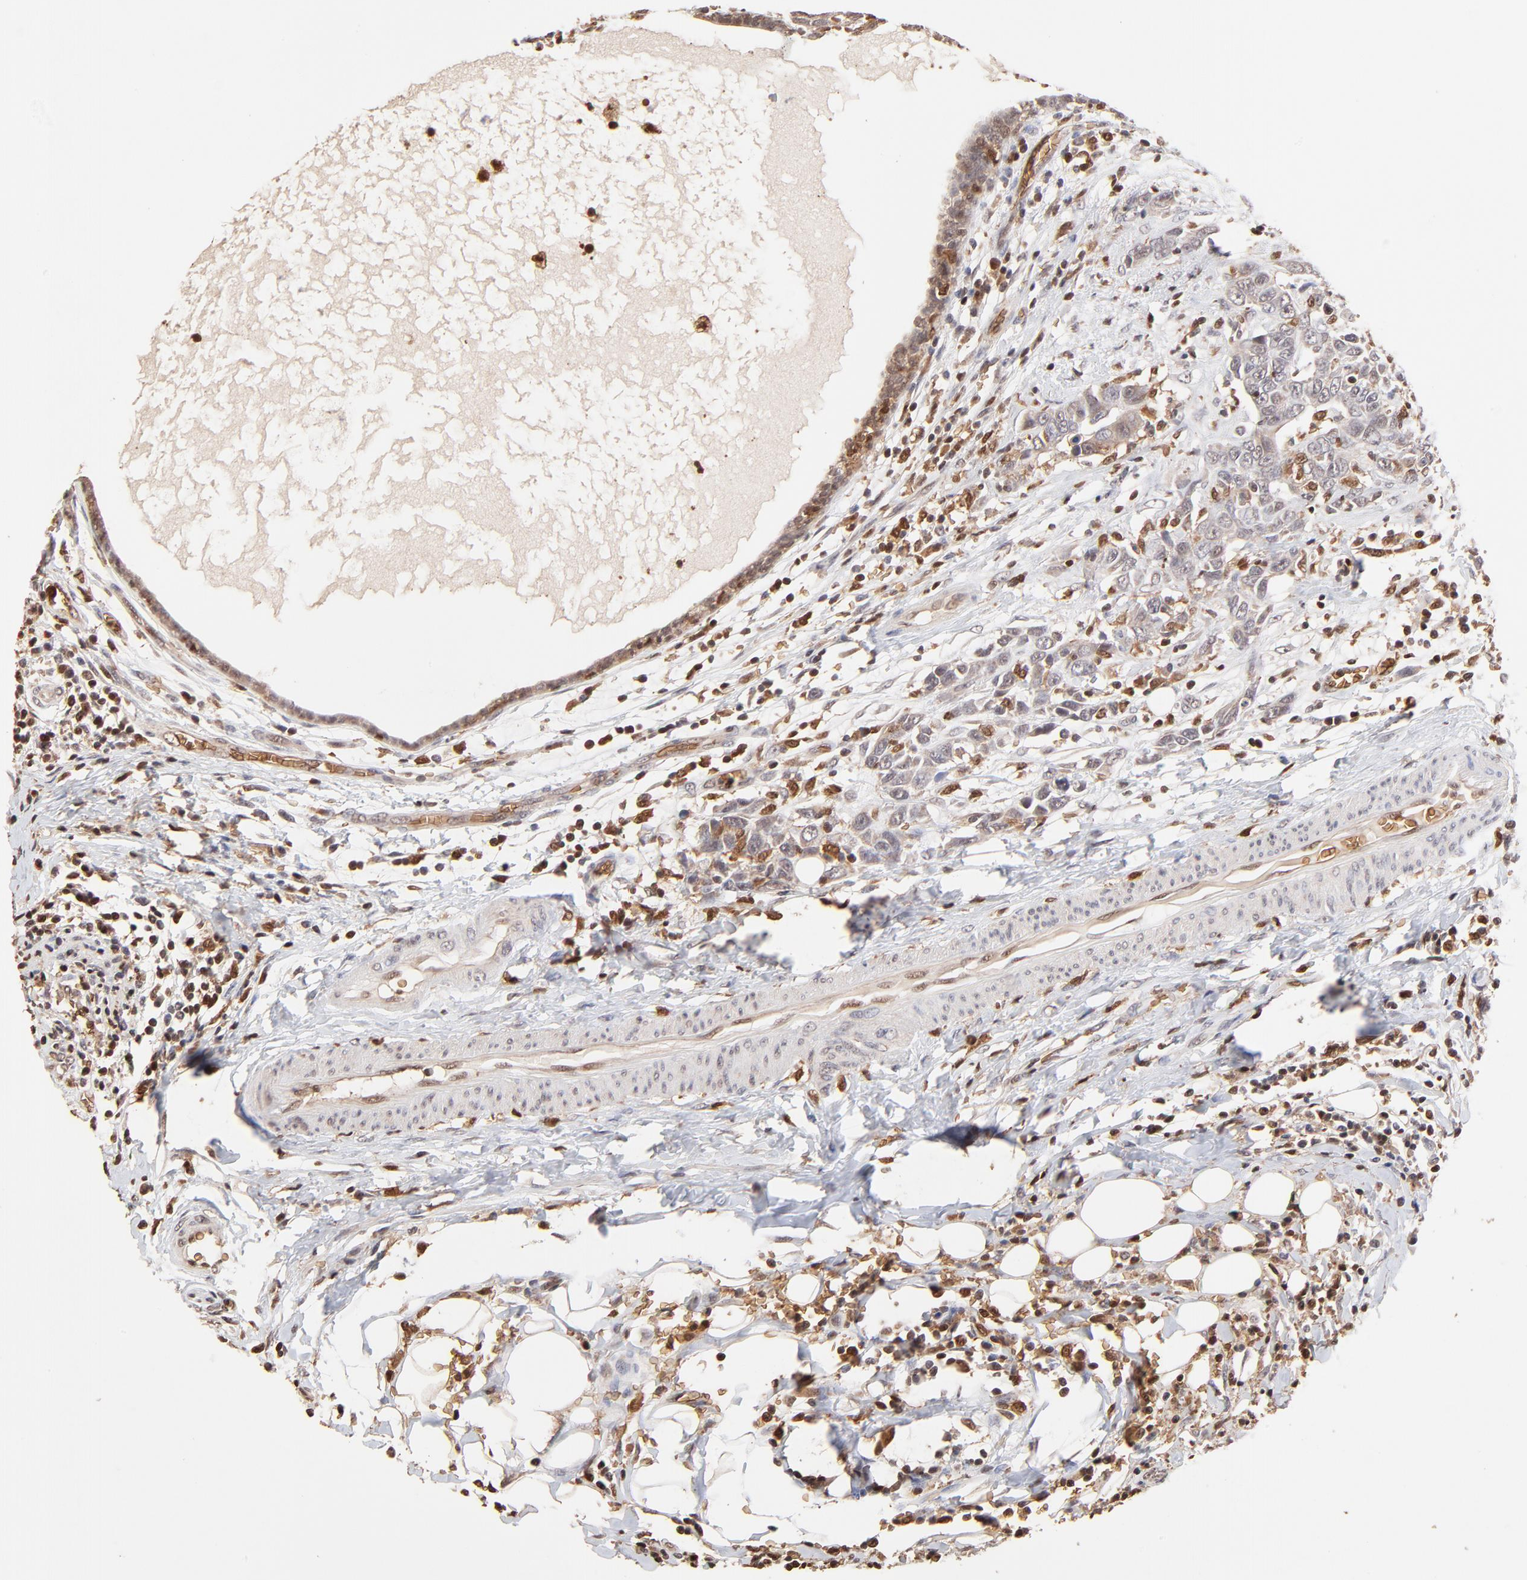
{"staining": {"intensity": "moderate", "quantity": ">75%", "location": "cytoplasmic/membranous"}, "tissue": "breast cancer", "cell_type": "Tumor cells", "image_type": "cancer", "snomed": [{"axis": "morphology", "description": "Duct carcinoma"}, {"axis": "topography", "description": "Breast"}], "caption": "Immunohistochemical staining of human breast cancer reveals medium levels of moderate cytoplasmic/membranous protein positivity in about >75% of tumor cells.", "gene": "CASP1", "patient": {"sex": "female", "age": 50}}